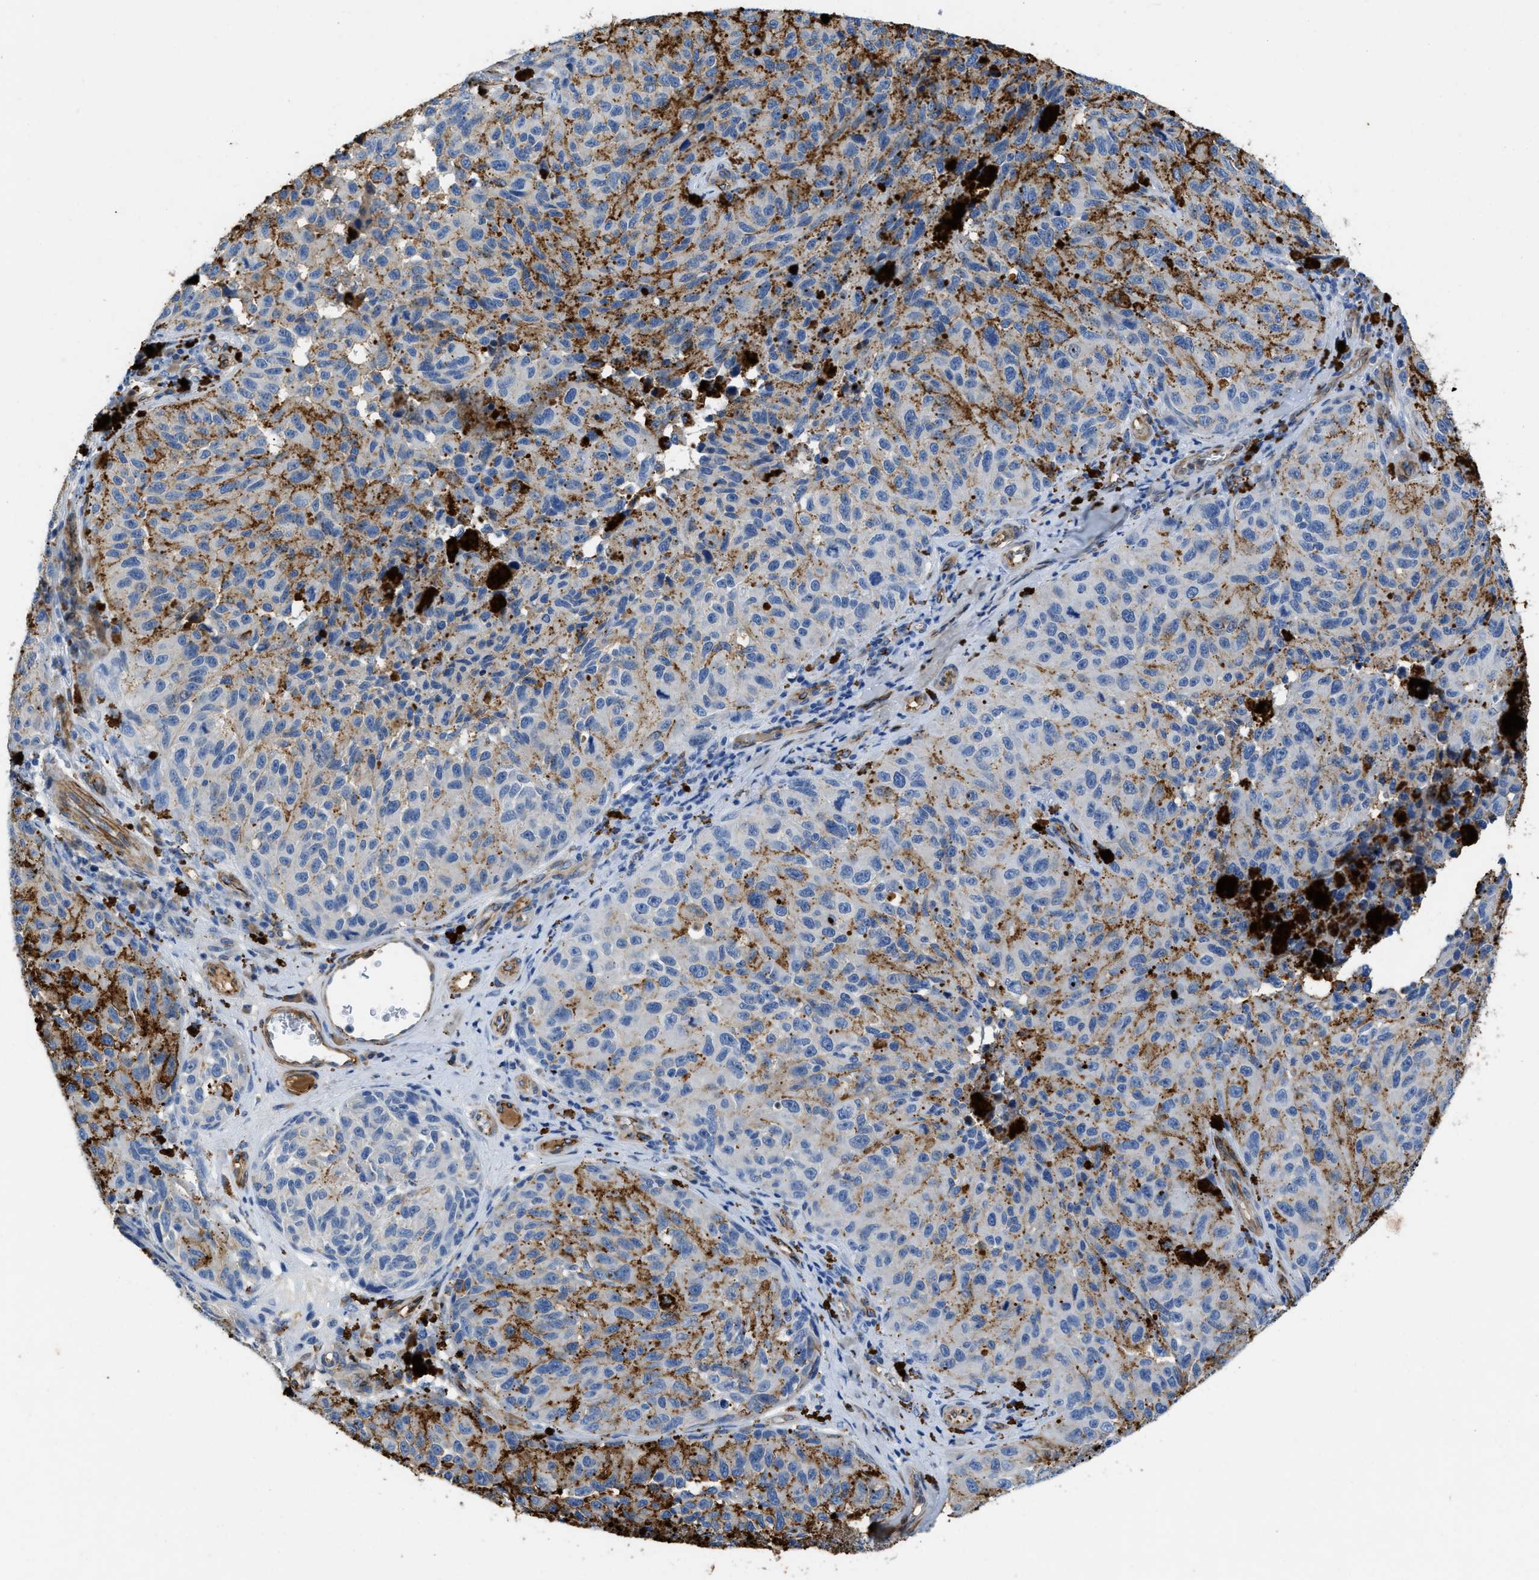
{"staining": {"intensity": "strong", "quantity": "25%-75%", "location": "cytoplasmic/membranous"}, "tissue": "melanoma", "cell_type": "Tumor cells", "image_type": "cancer", "snomed": [{"axis": "morphology", "description": "Malignant melanoma, NOS"}, {"axis": "topography", "description": "Skin"}], "caption": "The immunohistochemical stain labels strong cytoplasmic/membranous positivity in tumor cells of melanoma tissue. (Brightfield microscopy of DAB IHC at high magnification).", "gene": "SPEG", "patient": {"sex": "female", "age": 73}}